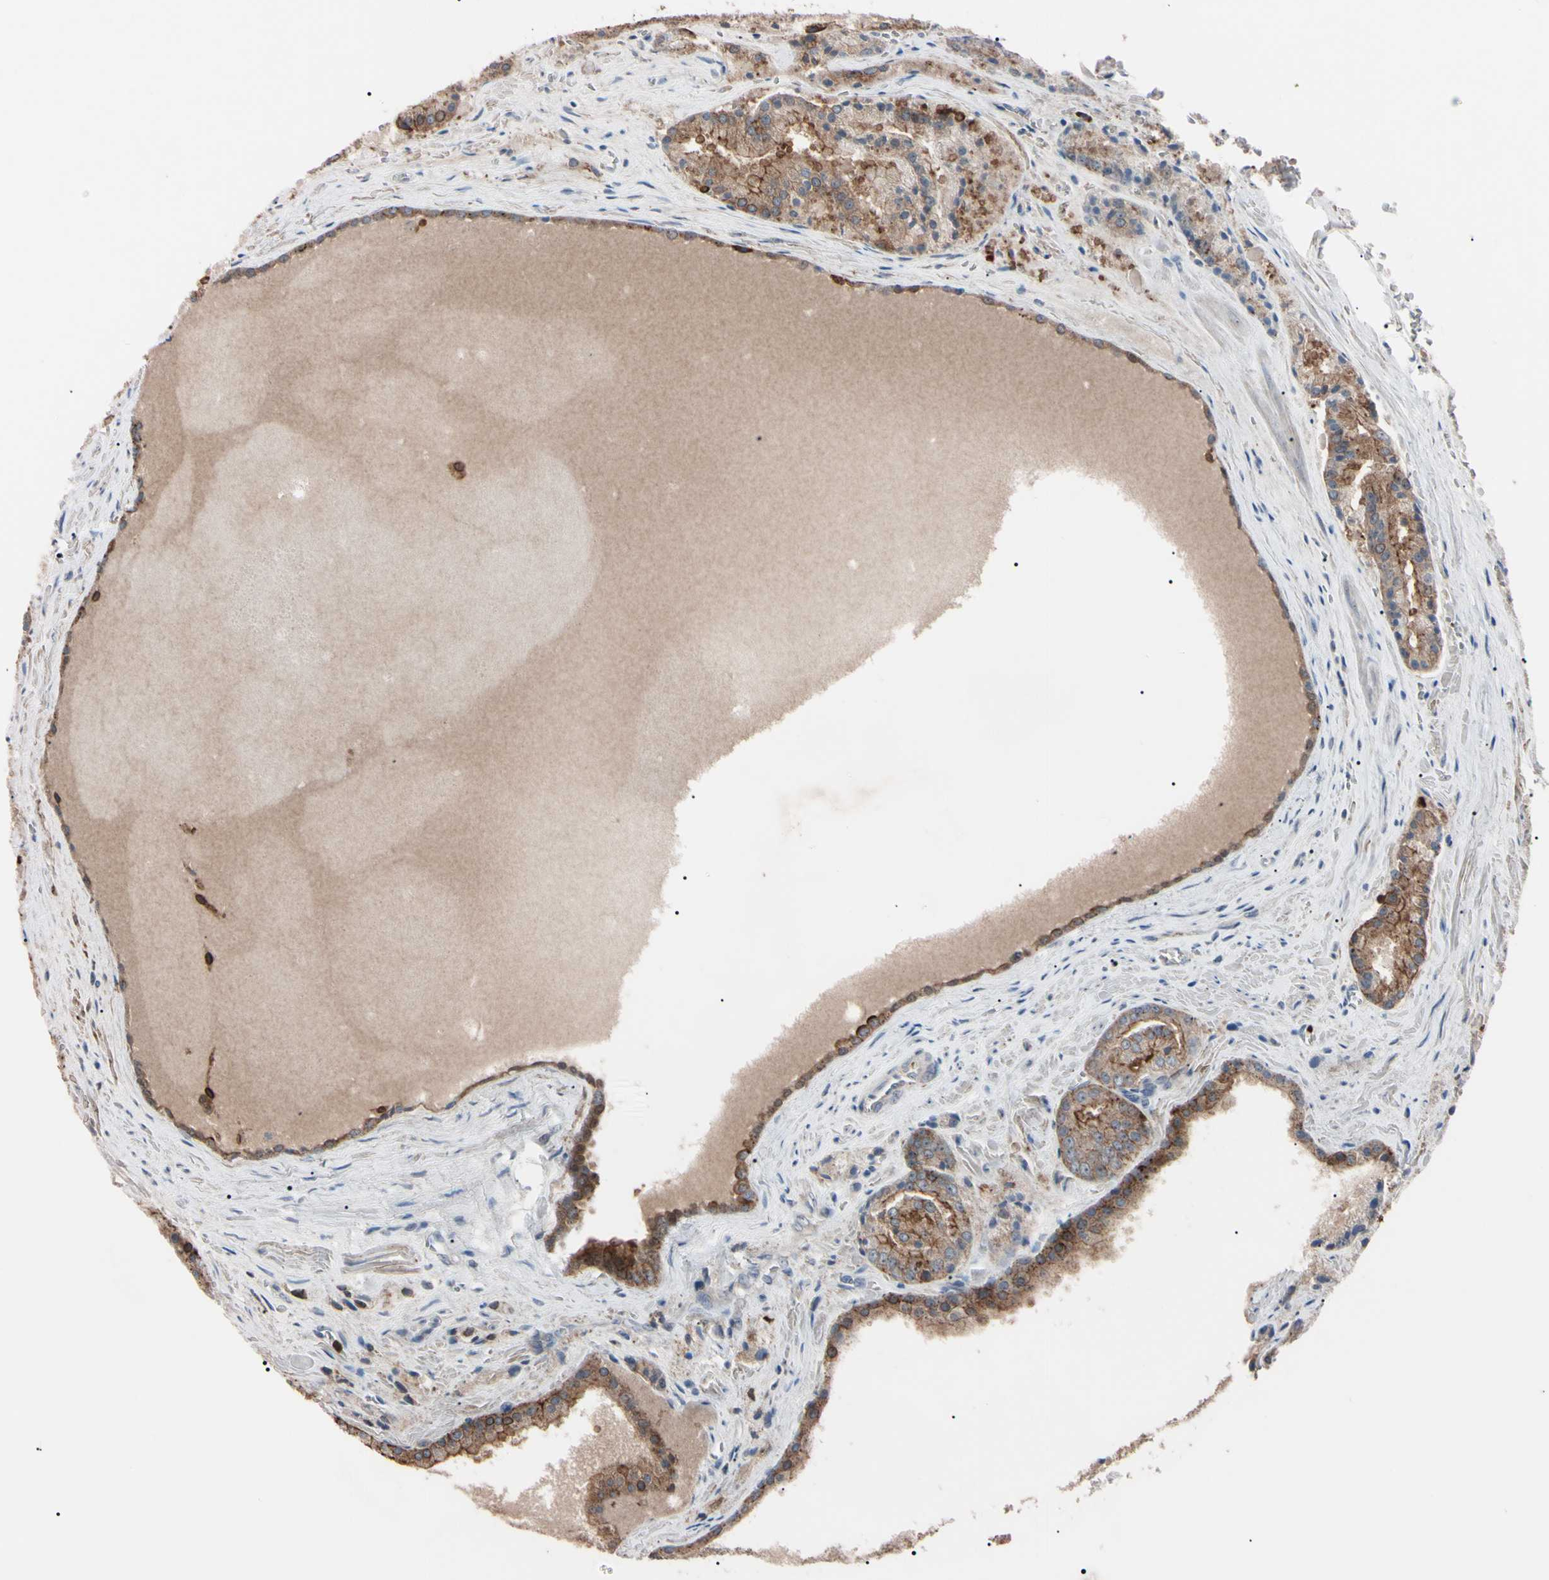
{"staining": {"intensity": "moderate", "quantity": "25%-75%", "location": "cytoplasmic/membranous"}, "tissue": "prostate cancer", "cell_type": "Tumor cells", "image_type": "cancer", "snomed": [{"axis": "morphology", "description": "Adenocarcinoma, Low grade"}, {"axis": "topography", "description": "Prostate"}], "caption": "A micrograph showing moderate cytoplasmic/membranous staining in approximately 25%-75% of tumor cells in adenocarcinoma (low-grade) (prostate), as visualized by brown immunohistochemical staining.", "gene": "TRAF5", "patient": {"sex": "male", "age": 64}}